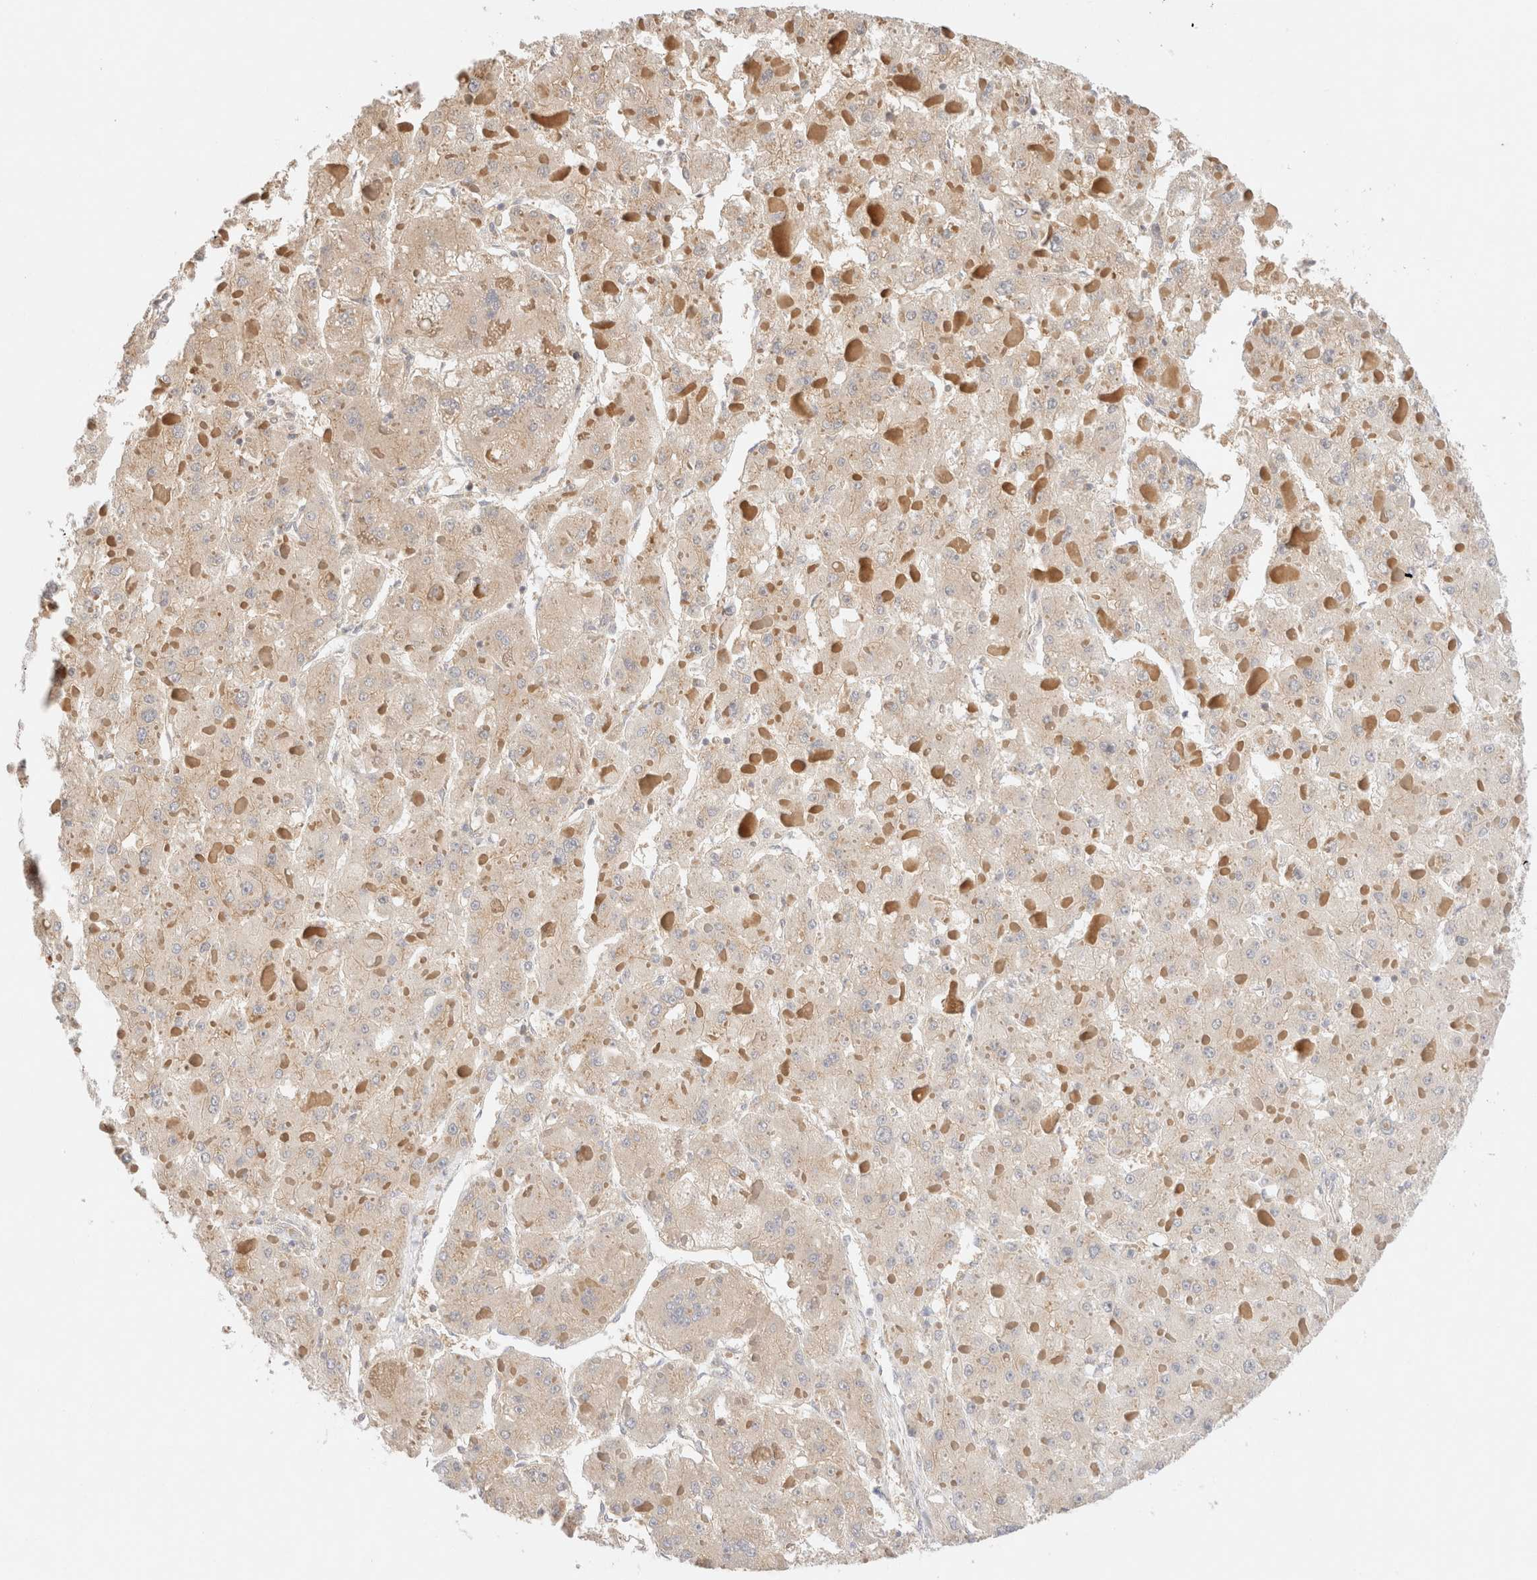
{"staining": {"intensity": "weak", "quantity": "<25%", "location": "cytoplasmic/membranous"}, "tissue": "liver cancer", "cell_type": "Tumor cells", "image_type": "cancer", "snomed": [{"axis": "morphology", "description": "Carcinoma, Hepatocellular, NOS"}, {"axis": "topography", "description": "Liver"}], "caption": "The photomicrograph reveals no significant staining in tumor cells of hepatocellular carcinoma (liver). (Stains: DAB (3,3'-diaminobenzidine) immunohistochemistry with hematoxylin counter stain, Microscopy: brightfield microscopy at high magnification).", "gene": "RABEP1", "patient": {"sex": "female", "age": 73}}